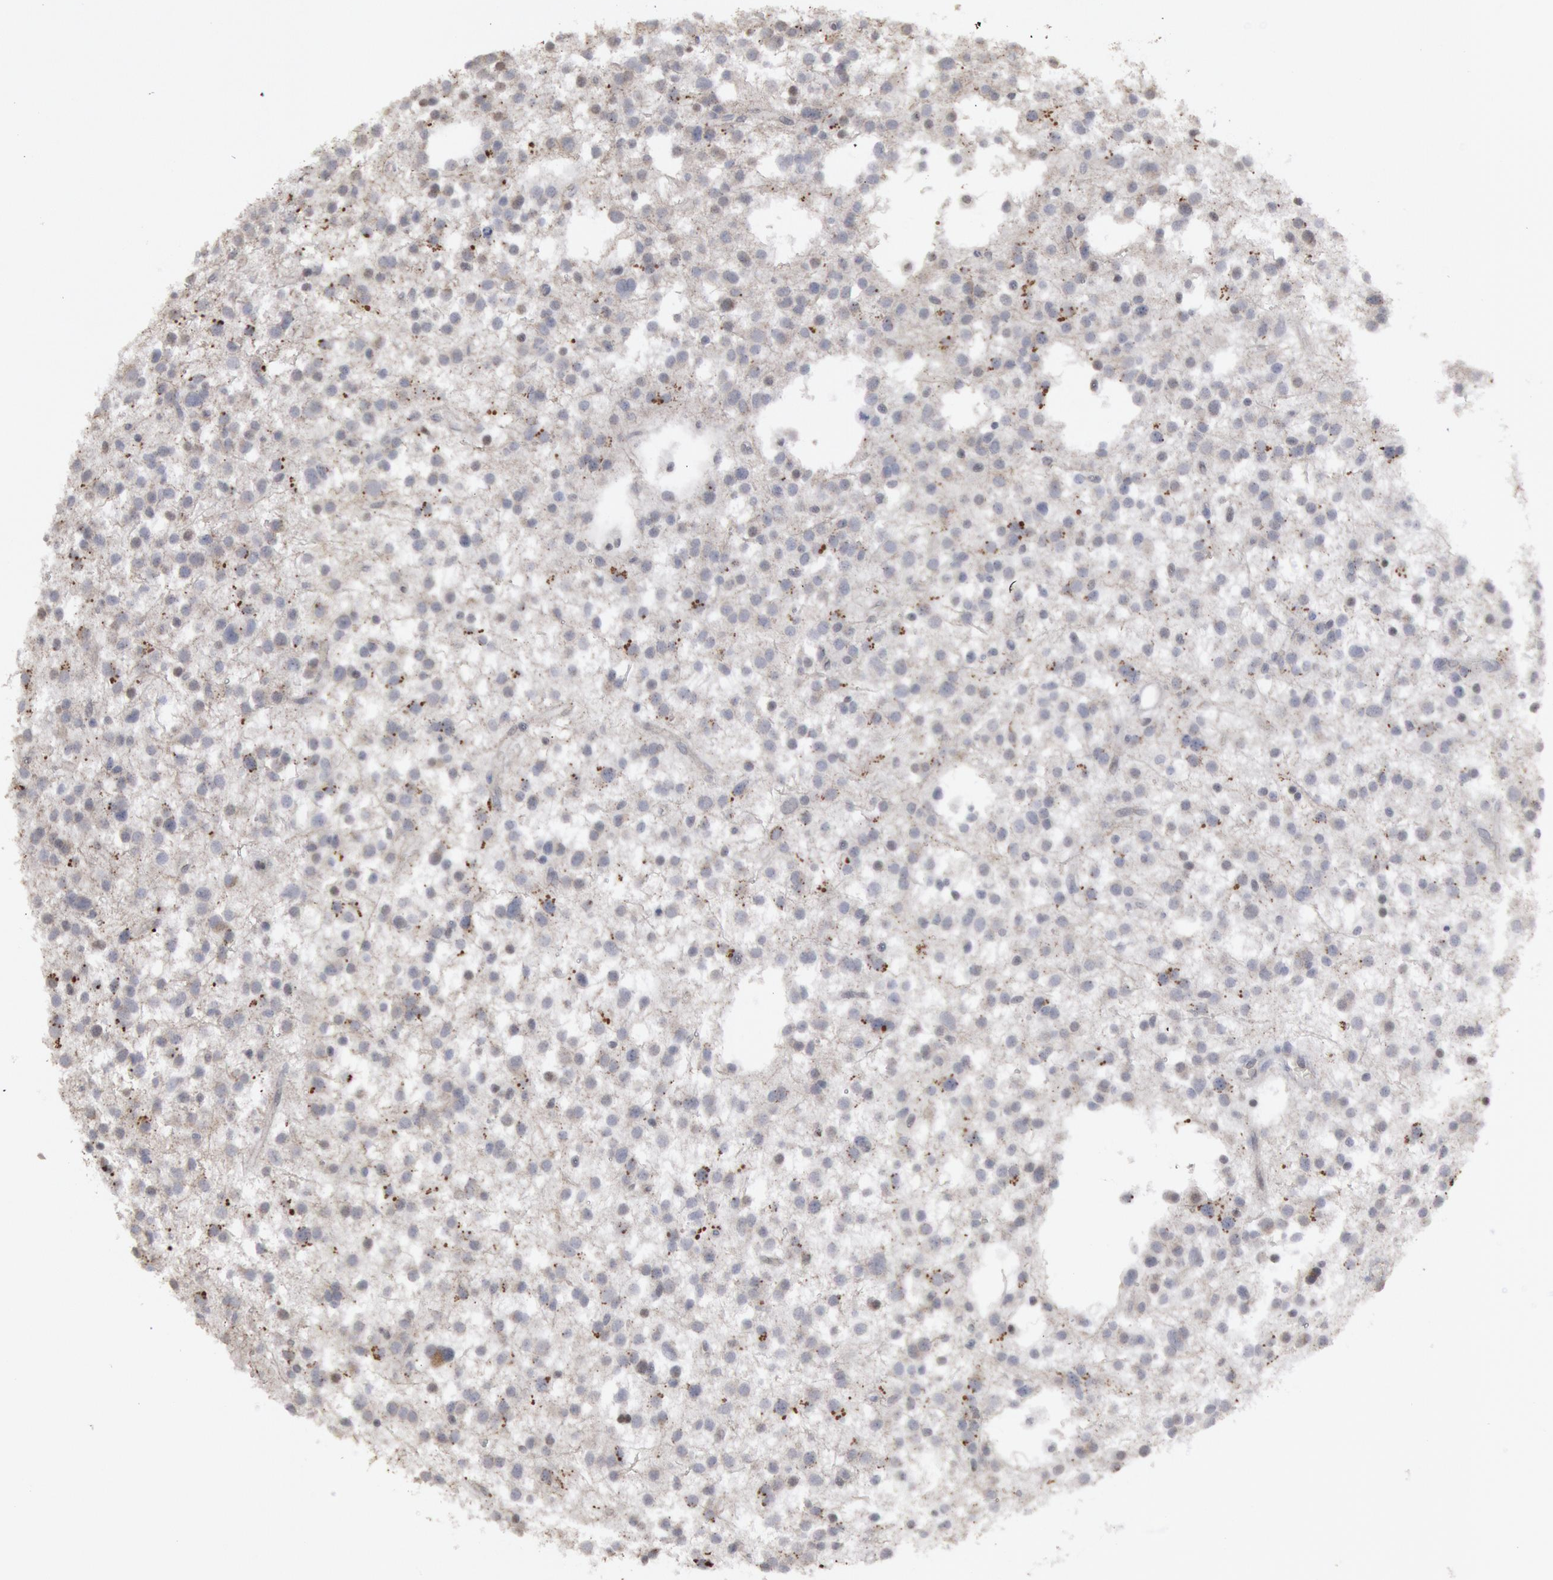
{"staining": {"intensity": "moderate", "quantity": "<25%", "location": "cytoplasmic/membranous"}, "tissue": "glioma", "cell_type": "Tumor cells", "image_type": "cancer", "snomed": [{"axis": "morphology", "description": "Glioma, malignant, Low grade"}, {"axis": "topography", "description": "Brain"}], "caption": "IHC staining of low-grade glioma (malignant), which exhibits low levels of moderate cytoplasmic/membranous staining in approximately <25% of tumor cells indicating moderate cytoplasmic/membranous protein positivity. The staining was performed using DAB (brown) for protein detection and nuclei were counterstained in hematoxylin (blue).", "gene": "DMC1", "patient": {"sex": "female", "age": 36}}